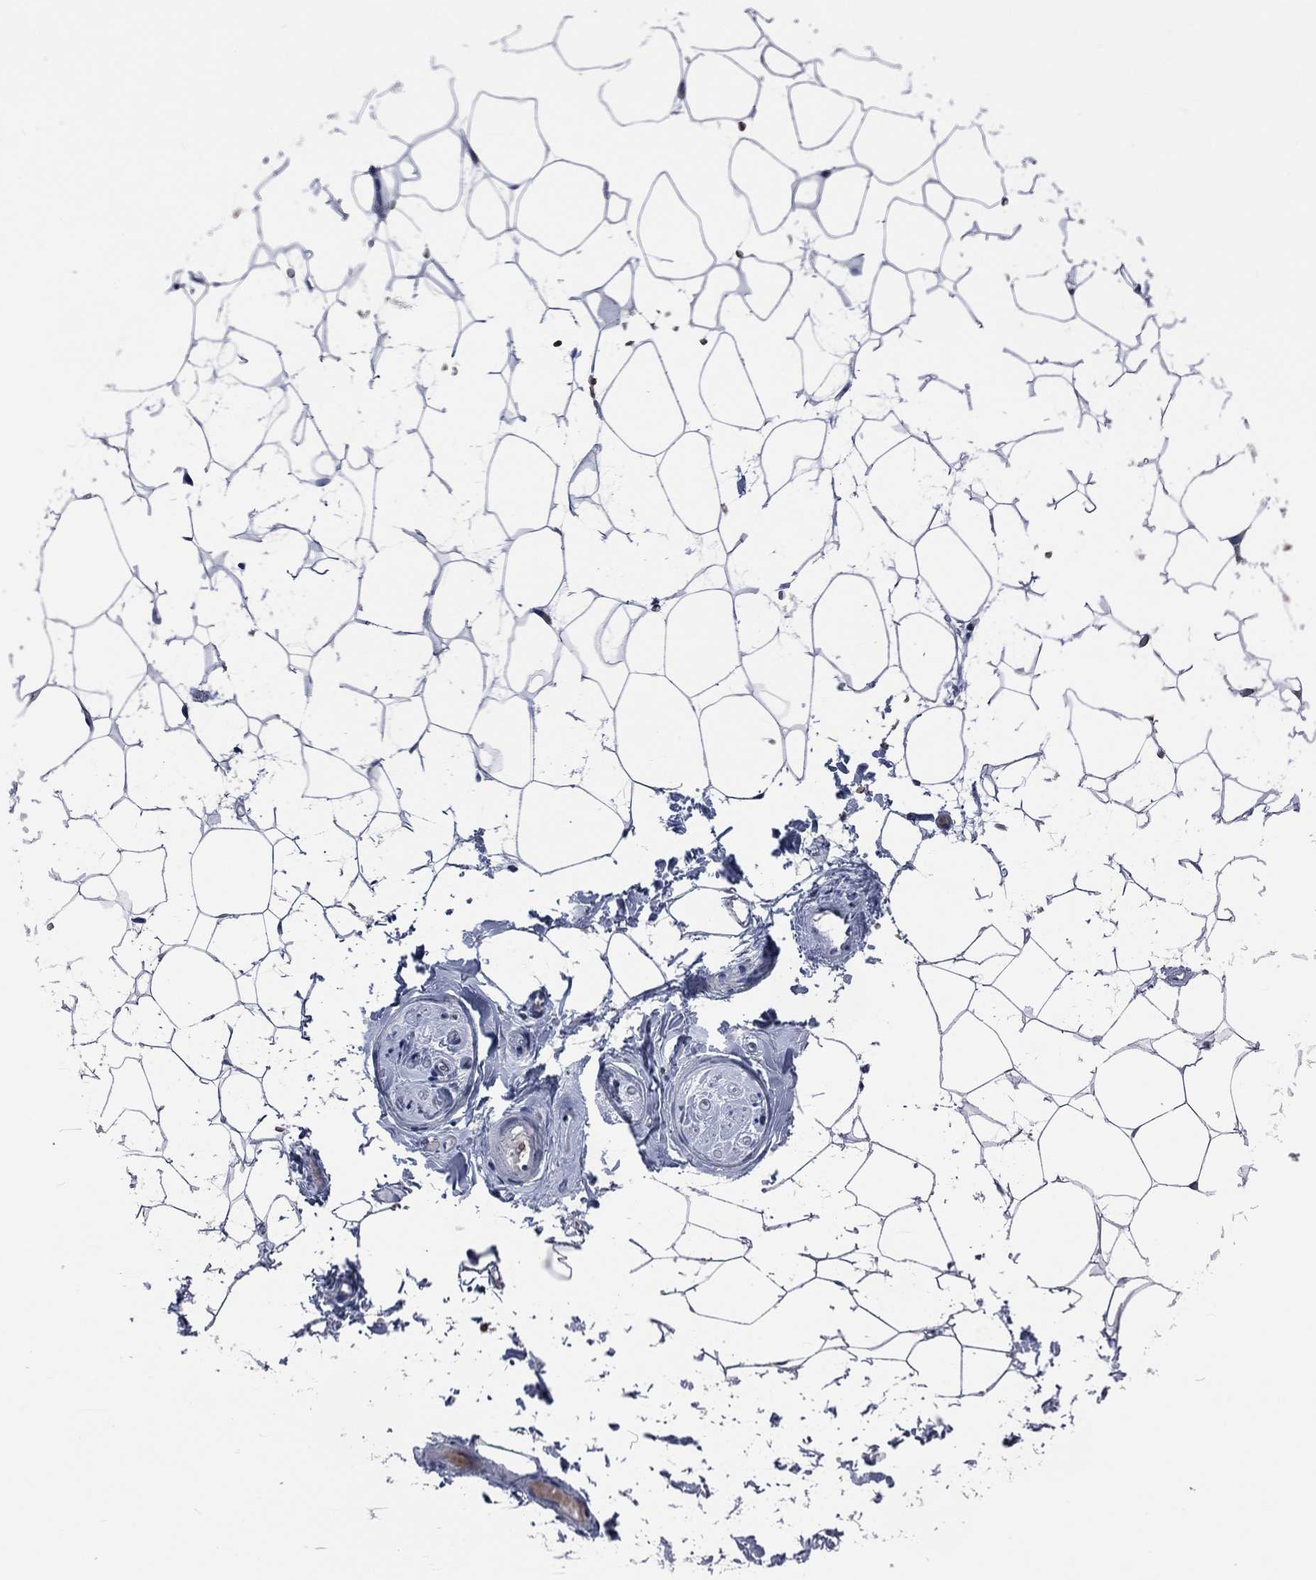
{"staining": {"intensity": "negative", "quantity": "none", "location": "none"}, "tissue": "adipose tissue", "cell_type": "Adipocytes", "image_type": "normal", "snomed": [{"axis": "morphology", "description": "Normal tissue, NOS"}, {"axis": "topography", "description": "Skin"}, {"axis": "topography", "description": "Peripheral nerve tissue"}], "caption": "Benign adipose tissue was stained to show a protein in brown. There is no significant expression in adipocytes. (Immunohistochemistry (ihc), brightfield microscopy, high magnification).", "gene": "OBSCN", "patient": {"sex": "female", "age": 56}}